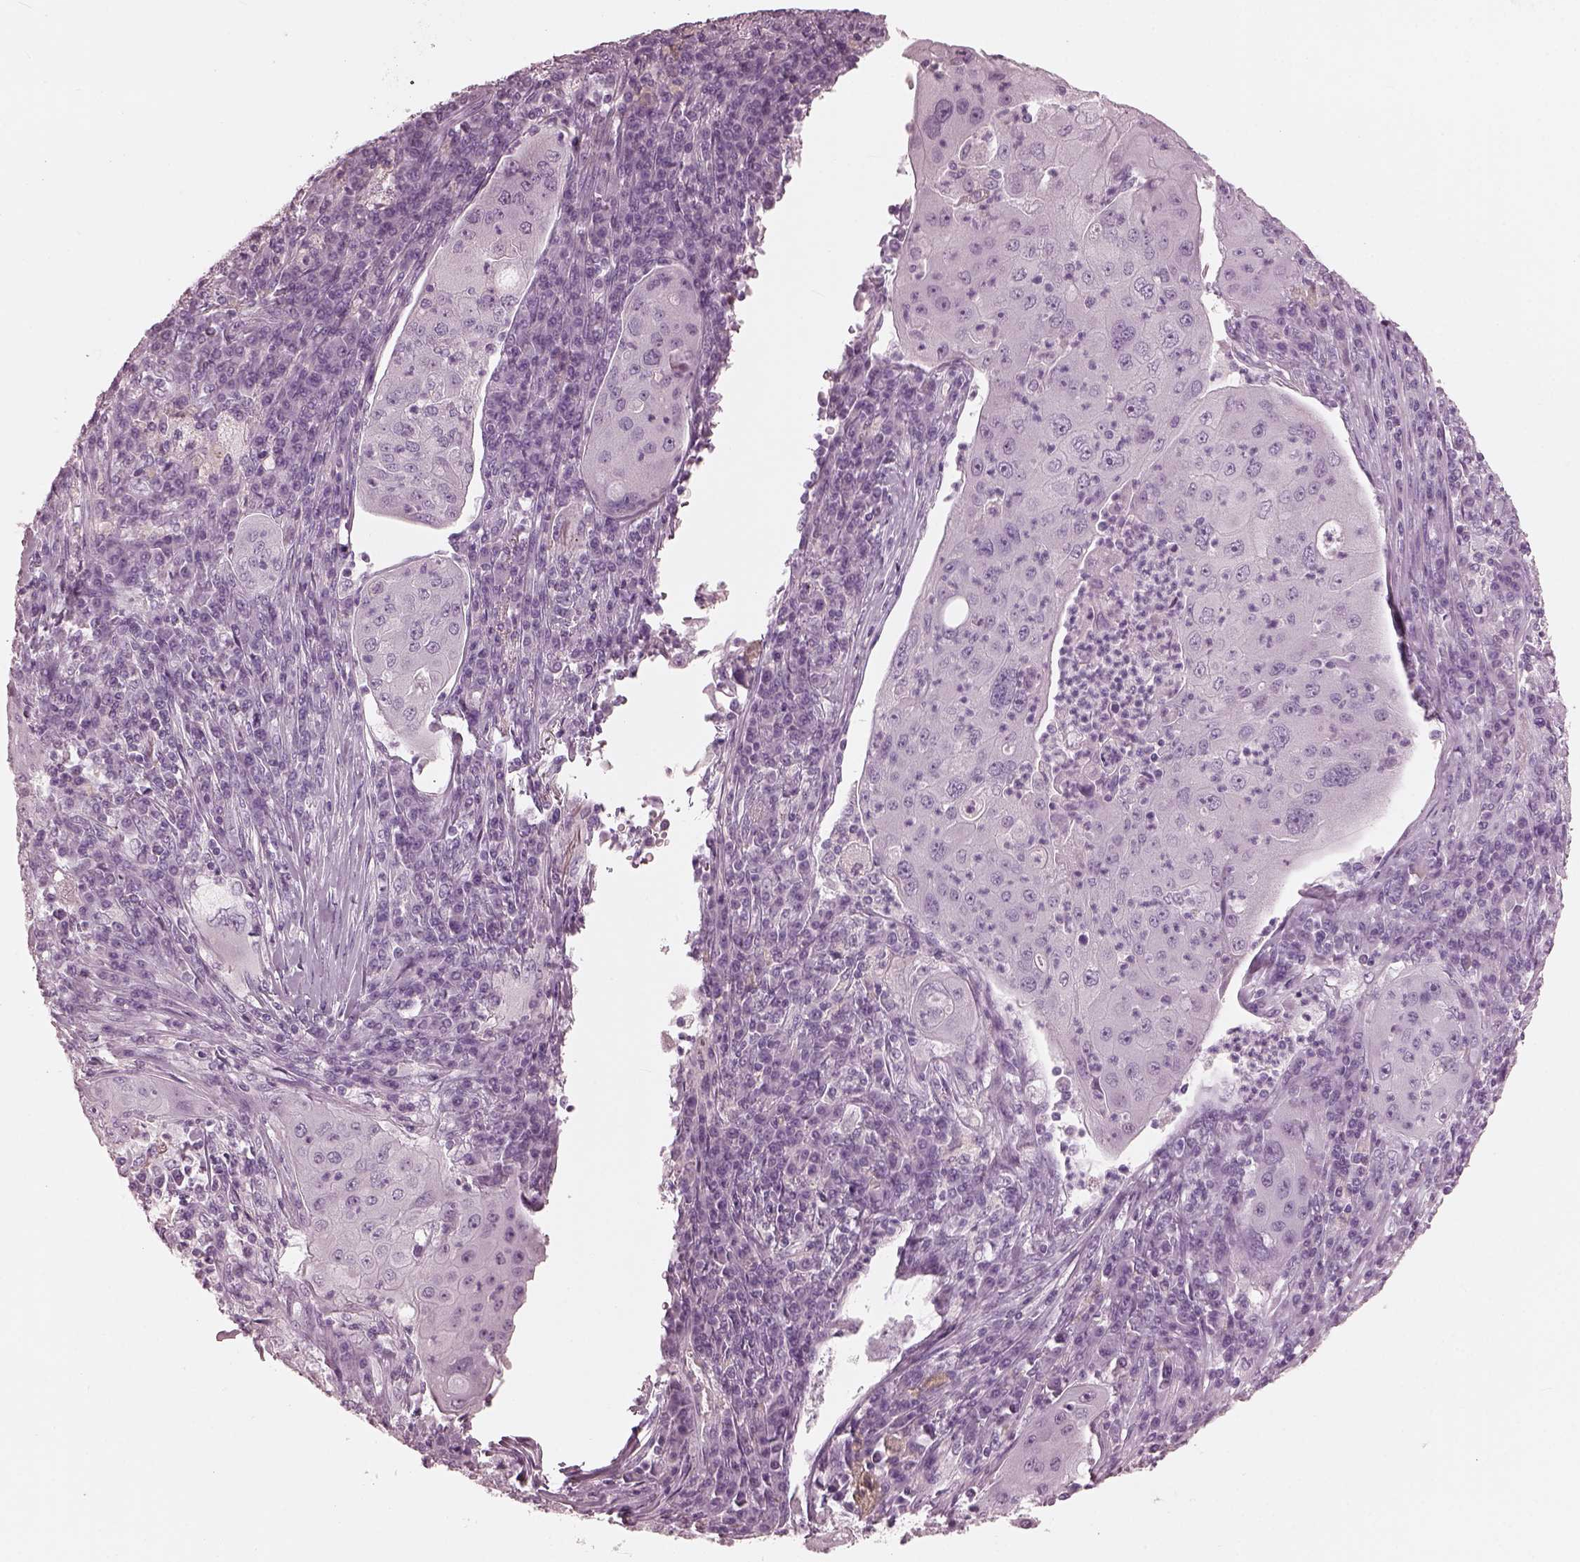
{"staining": {"intensity": "negative", "quantity": "none", "location": "none"}, "tissue": "lung cancer", "cell_type": "Tumor cells", "image_type": "cancer", "snomed": [{"axis": "morphology", "description": "Squamous cell carcinoma, NOS"}, {"axis": "topography", "description": "Lung"}], "caption": "Photomicrograph shows no protein staining in tumor cells of squamous cell carcinoma (lung) tissue.", "gene": "FABP9", "patient": {"sex": "female", "age": 59}}